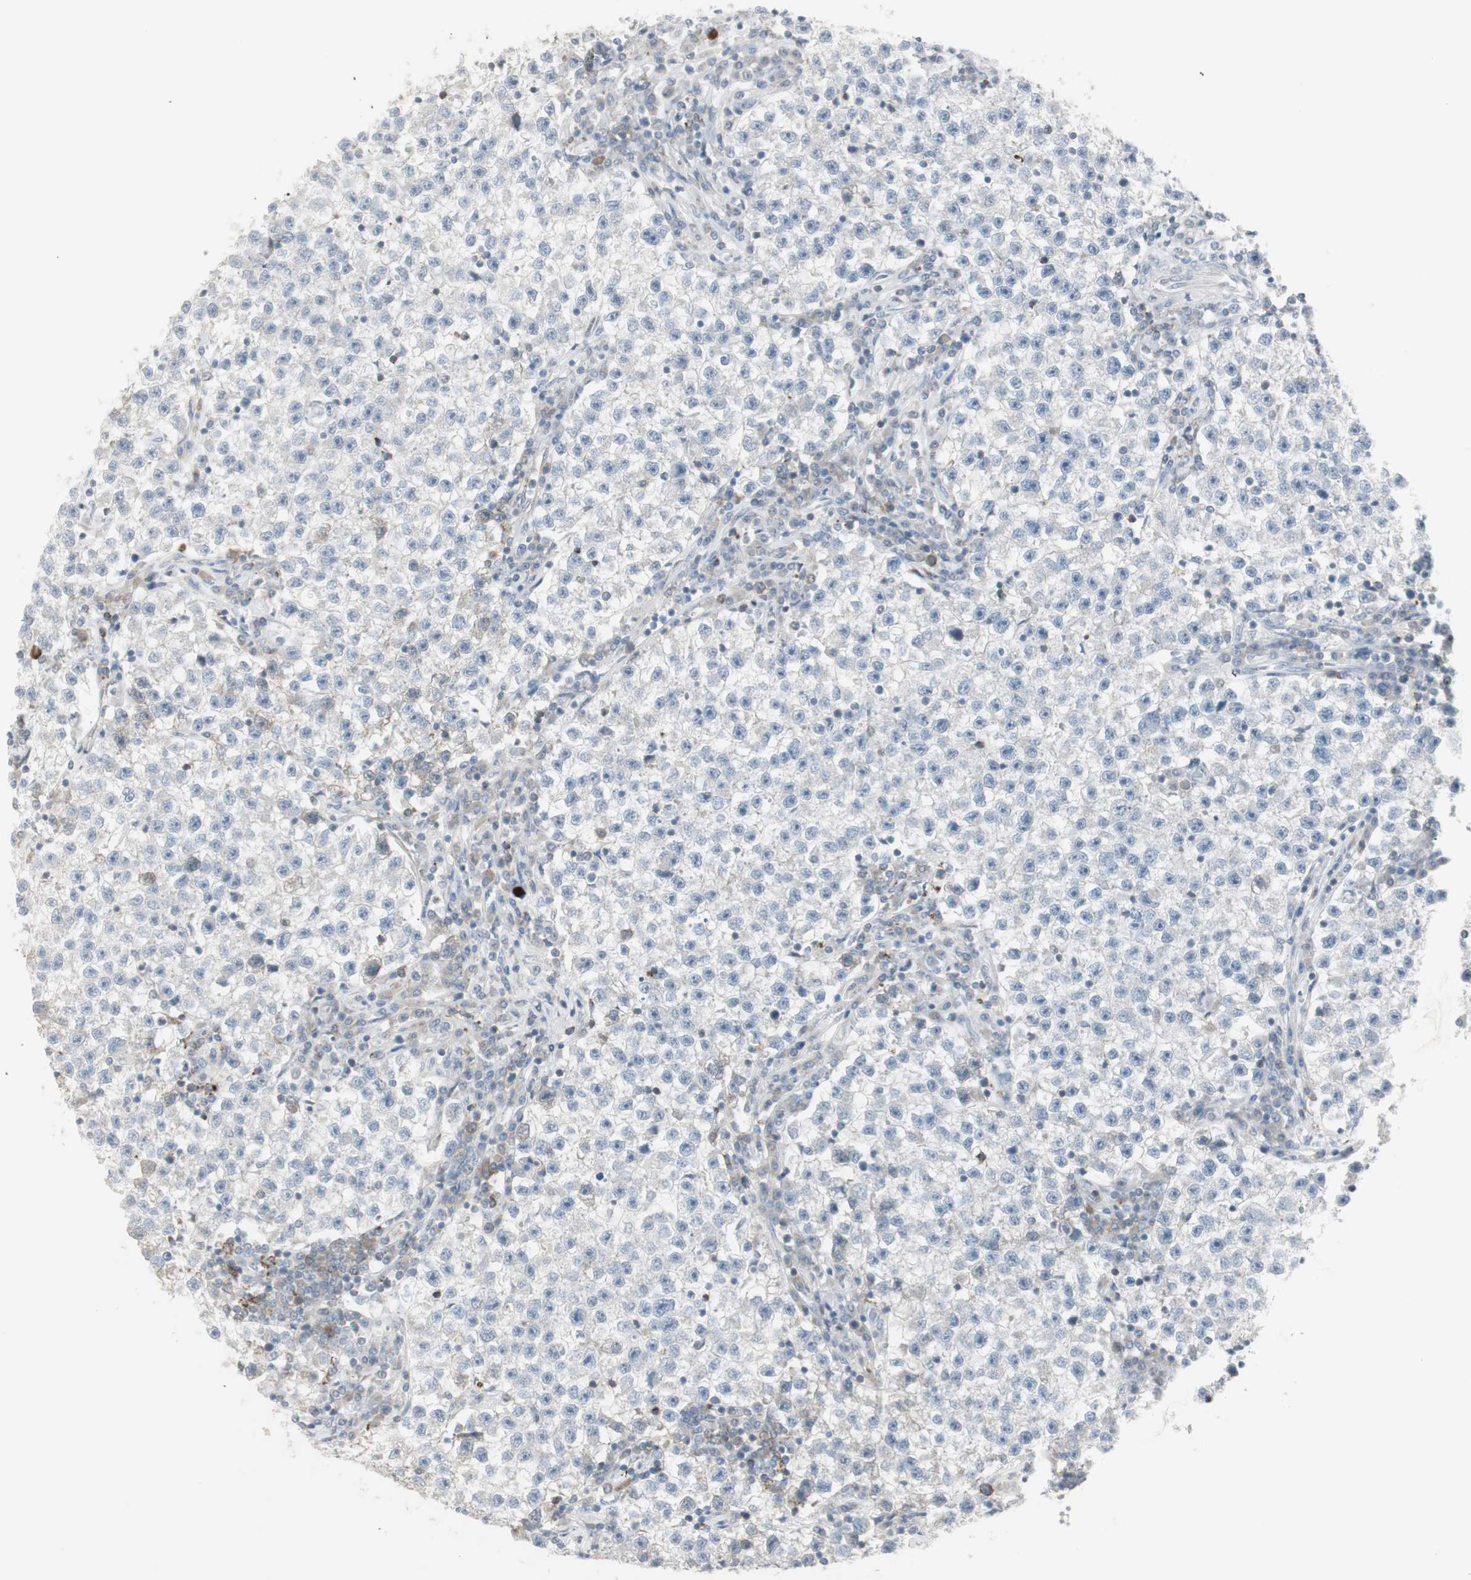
{"staining": {"intensity": "negative", "quantity": "none", "location": "none"}, "tissue": "testis cancer", "cell_type": "Tumor cells", "image_type": "cancer", "snomed": [{"axis": "morphology", "description": "Seminoma, NOS"}, {"axis": "topography", "description": "Testis"}], "caption": "Immunohistochemistry (IHC) image of neoplastic tissue: human seminoma (testis) stained with DAB (3,3'-diaminobenzidine) exhibits no significant protein staining in tumor cells.", "gene": "MAP4K4", "patient": {"sex": "male", "age": 22}}